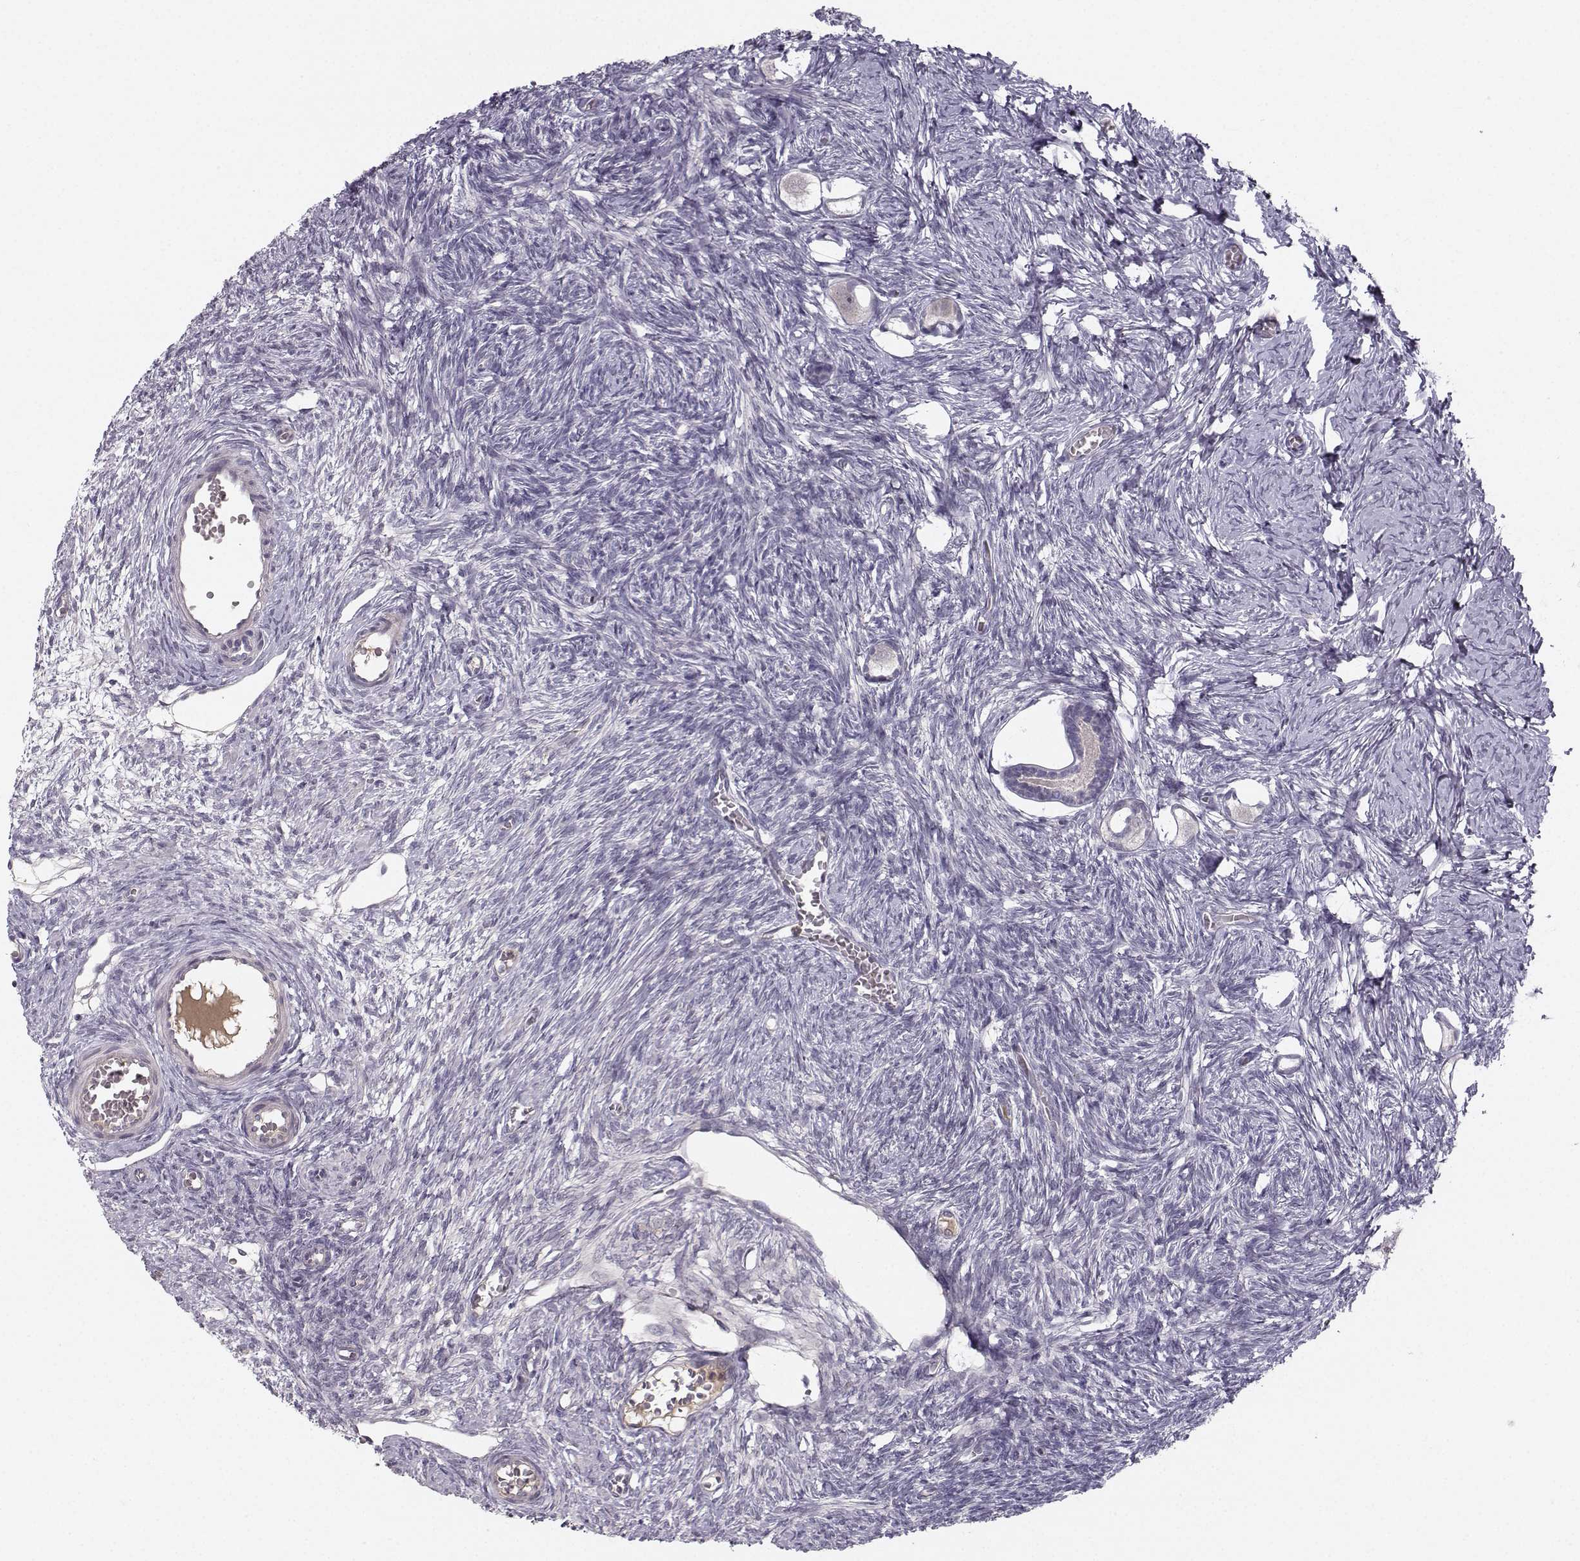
{"staining": {"intensity": "negative", "quantity": "none", "location": "none"}, "tissue": "ovary", "cell_type": "Follicle cells", "image_type": "normal", "snomed": [{"axis": "morphology", "description": "Normal tissue, NOS"}, {"axis": "topography", "description": "Ovary"}], "caption": "Protein analysis of benign ovary exhibits no significant expression in follicle cells. The staining was performed using DAB to visualize the protein expression in brown, while the nuclei were stained in blue with hematoxylin (Magnification: 20x).", "gene": "OPRD1", "patient": {"sex": "female", "age": 27}}